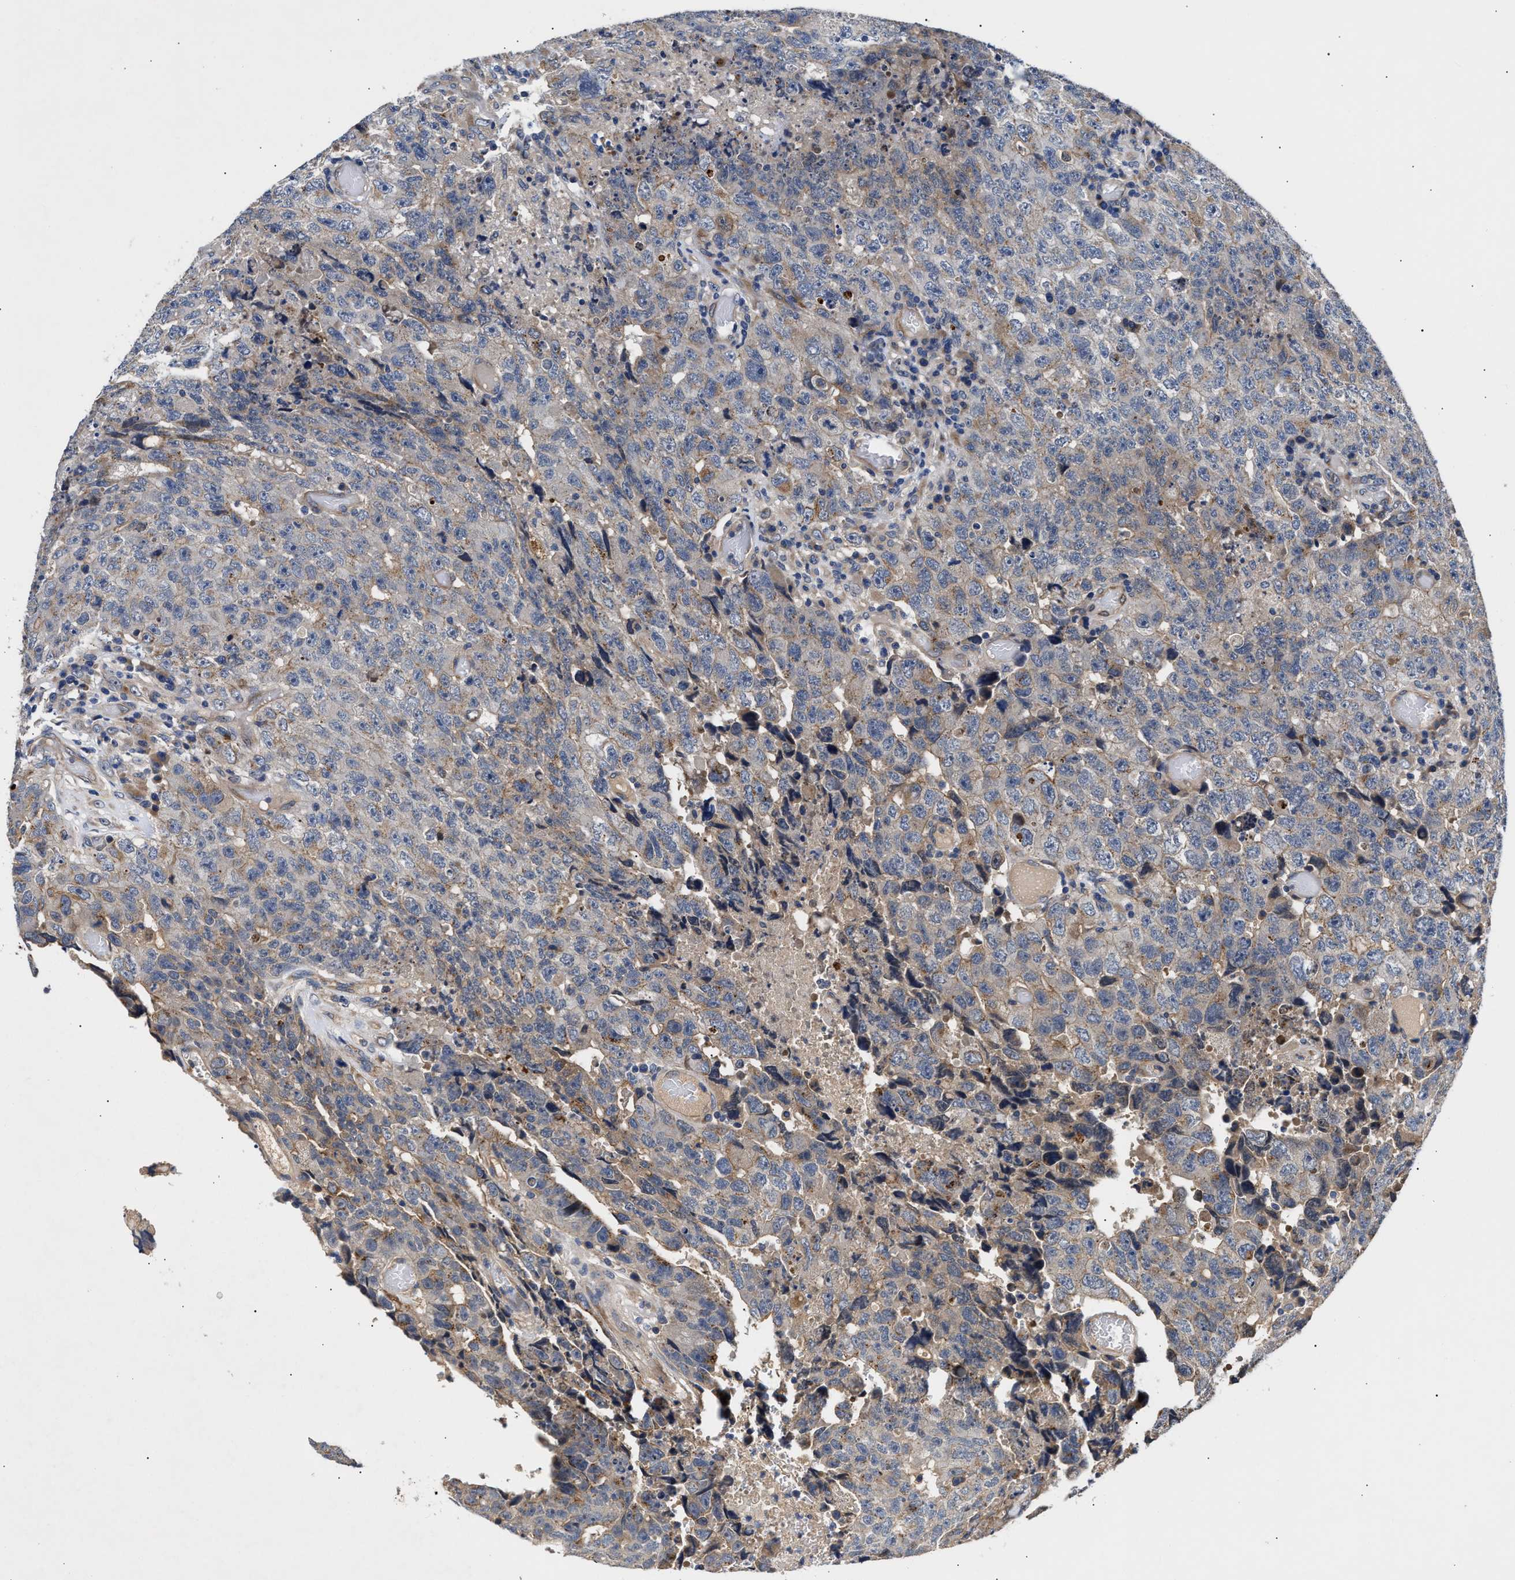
{"staining": {"intensity": "weak", "quantity": "<25%", "location": "cytoplasmic/membranous"}, "tissue": "testis cancer", "cell_type": "Tumor cells", "image_type": "cancer", "snomed": [{"axis": "morphology", "description": "Necrosis, NOS"}, {"axis": "morphology", "description": "Carcinoma, Embryonal, NOS"}, {"axis": "topography", "description": "Testis"}], "caption": "A micrograph of testis cancer stained for a protein demonstrates no brown staining in tumor cells.", "gene": "CCDC146", "patient": {"sex": "male", "age": 19}}